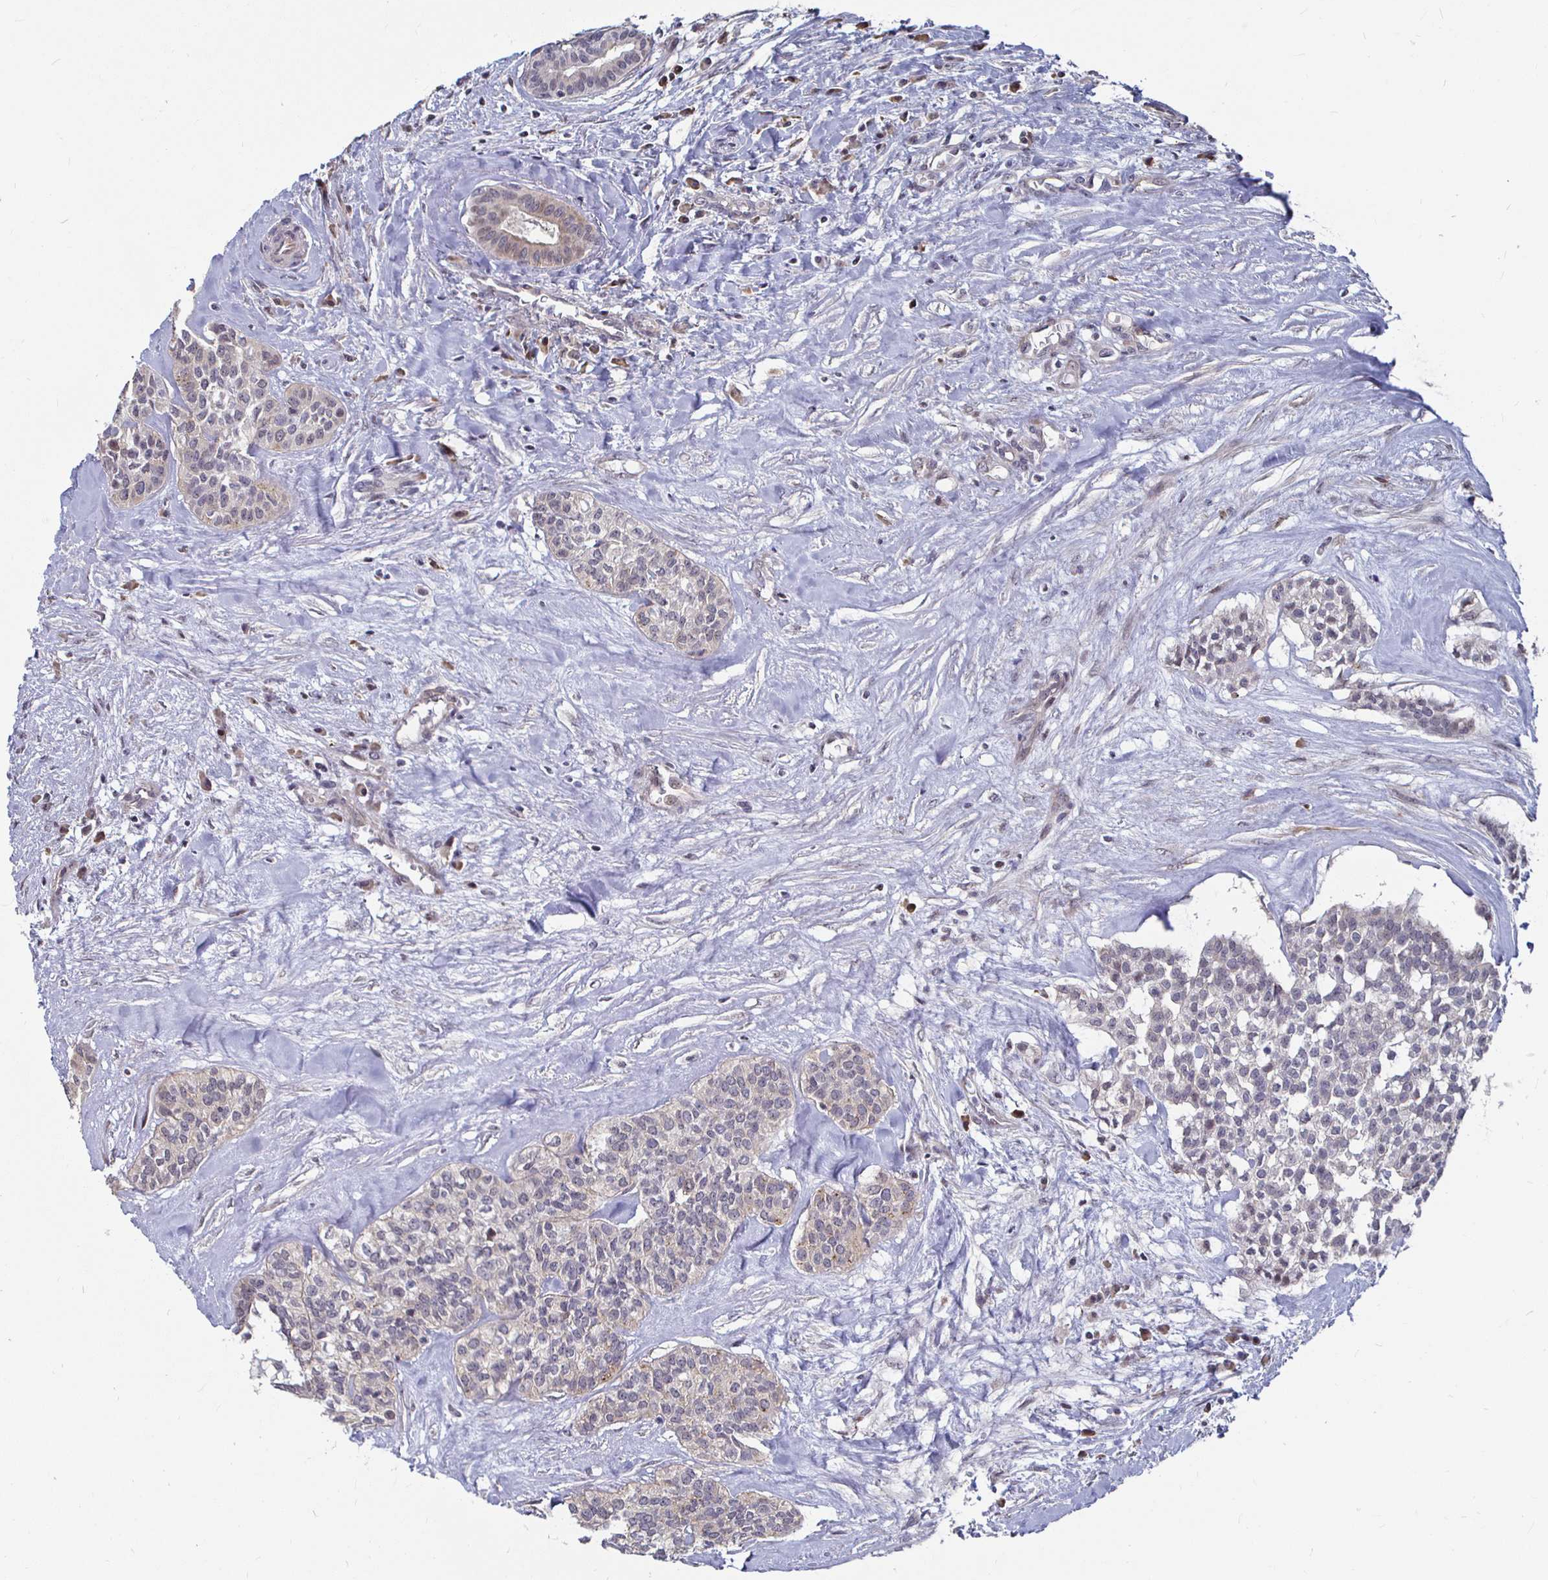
{"staining": {"intensity": "negative", "quantity": "none", "location": "none"}, "tissue": "head and neck cancer", "cell_type": "Tumor cells", "image_type": "cancer", "snomed": [{"axis": "morphology", "description": "Adenocarcinoma, NOS"}, {"axis": "topography", "description": "Head-Neck"}], "caption": "Head and neck adenocarcinoma stained for a protein using immunohistochemistry reveals no positivity tumor cells.", "gene": "CAPN11", "patient": {"sex": "male", "age": 81}}